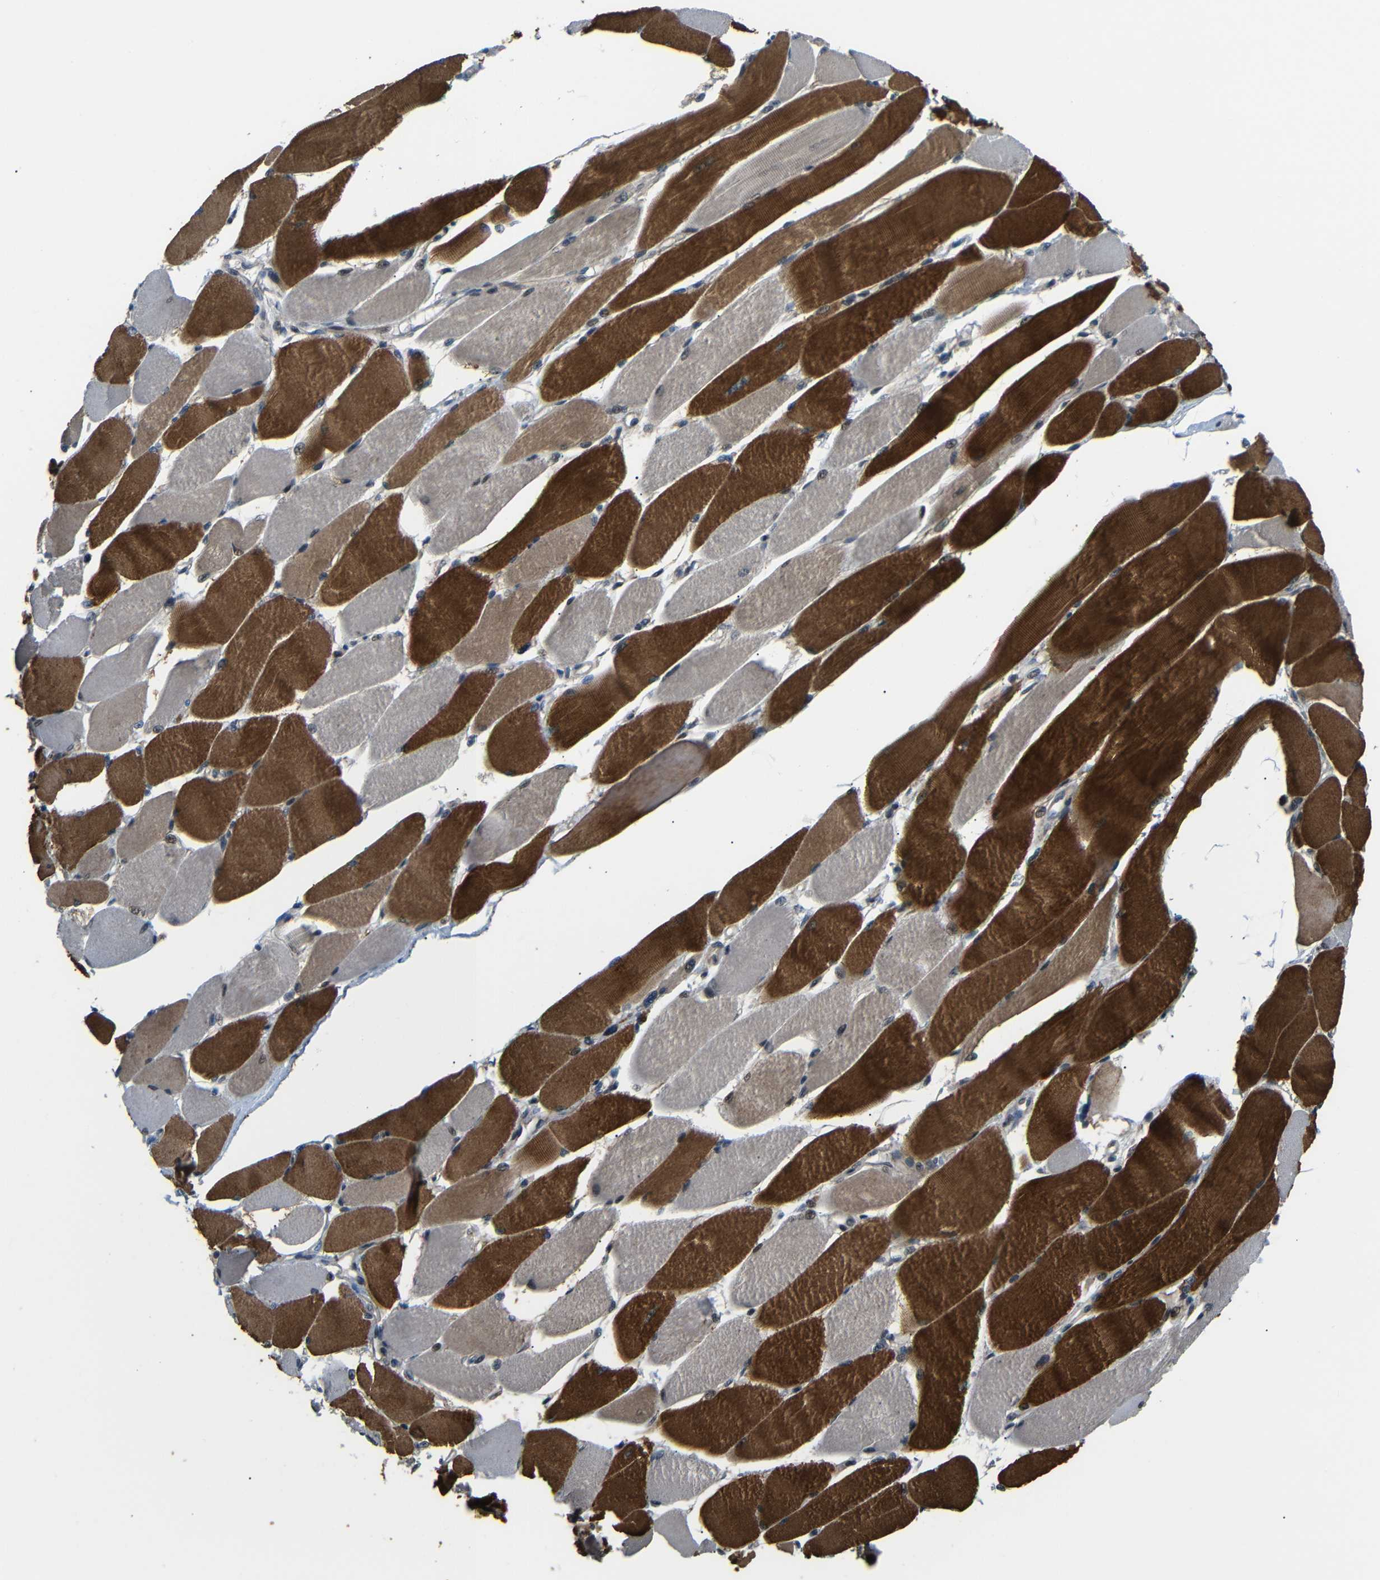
{"staining": {"intensity": "strong", "quantity": ">75%", "location": "cytoplasmic/membranous"}, "tissue": "skeletal muscle", "cell_type": "Myocytes", "image_type": "normal", "snomed": [{"axis": "morphology", "description": "Normal tissue, NOS"}, {"axis": "topography", "description": "Skeletal muscle"}, {"axis": "topography", "description": "Peripheral nerve tissue"}], "caption": "IHC micrograph of normal human skeletal muscle stained for a protein (brown), which exhibits high levels of strong cytoplasmic/membranous positivity in about >75% of myocytes.", "gene": "SYDE1", "patient": {"sex": "female", "age": 84}}